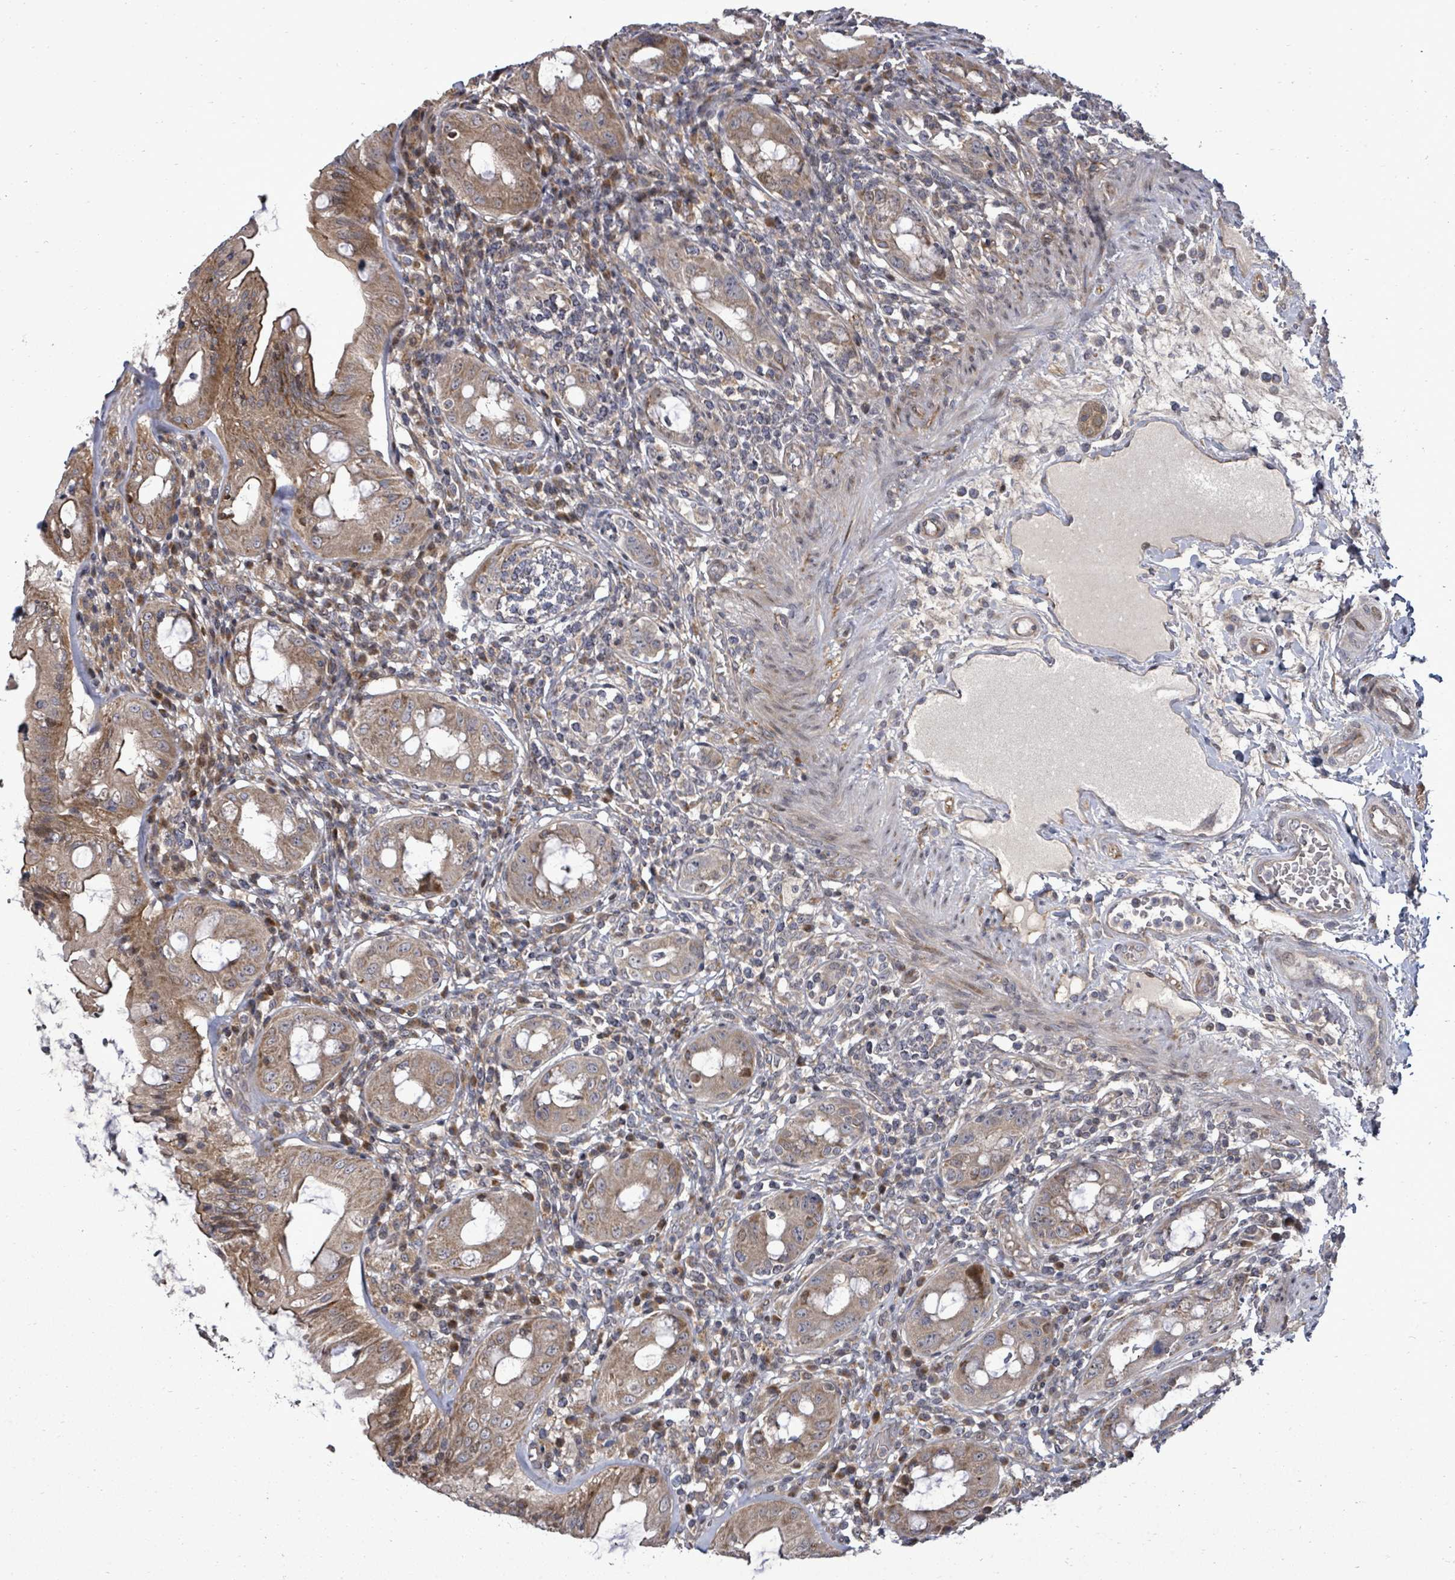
{"staining": {"intensity": "moderate", "quantity": ">75%", "location": "cytoplasmic/membranous"}, "tissue": "rectum", "cell_type": "Glandular cells", "image_type": "normal", "snomed": [{"axis": "morphology", "description": "Normal tissue, NOS"}, {"axis": "topography", "description": "Rectum"}], "caption": "The image demonstrates staining of unremarkable rectum, revealing moderate cytoplasmic/membranous protein staining (brown color) within glandular cells.", "gene": "KRTAP27", "patient": {"sex": "female", "age": 57}}